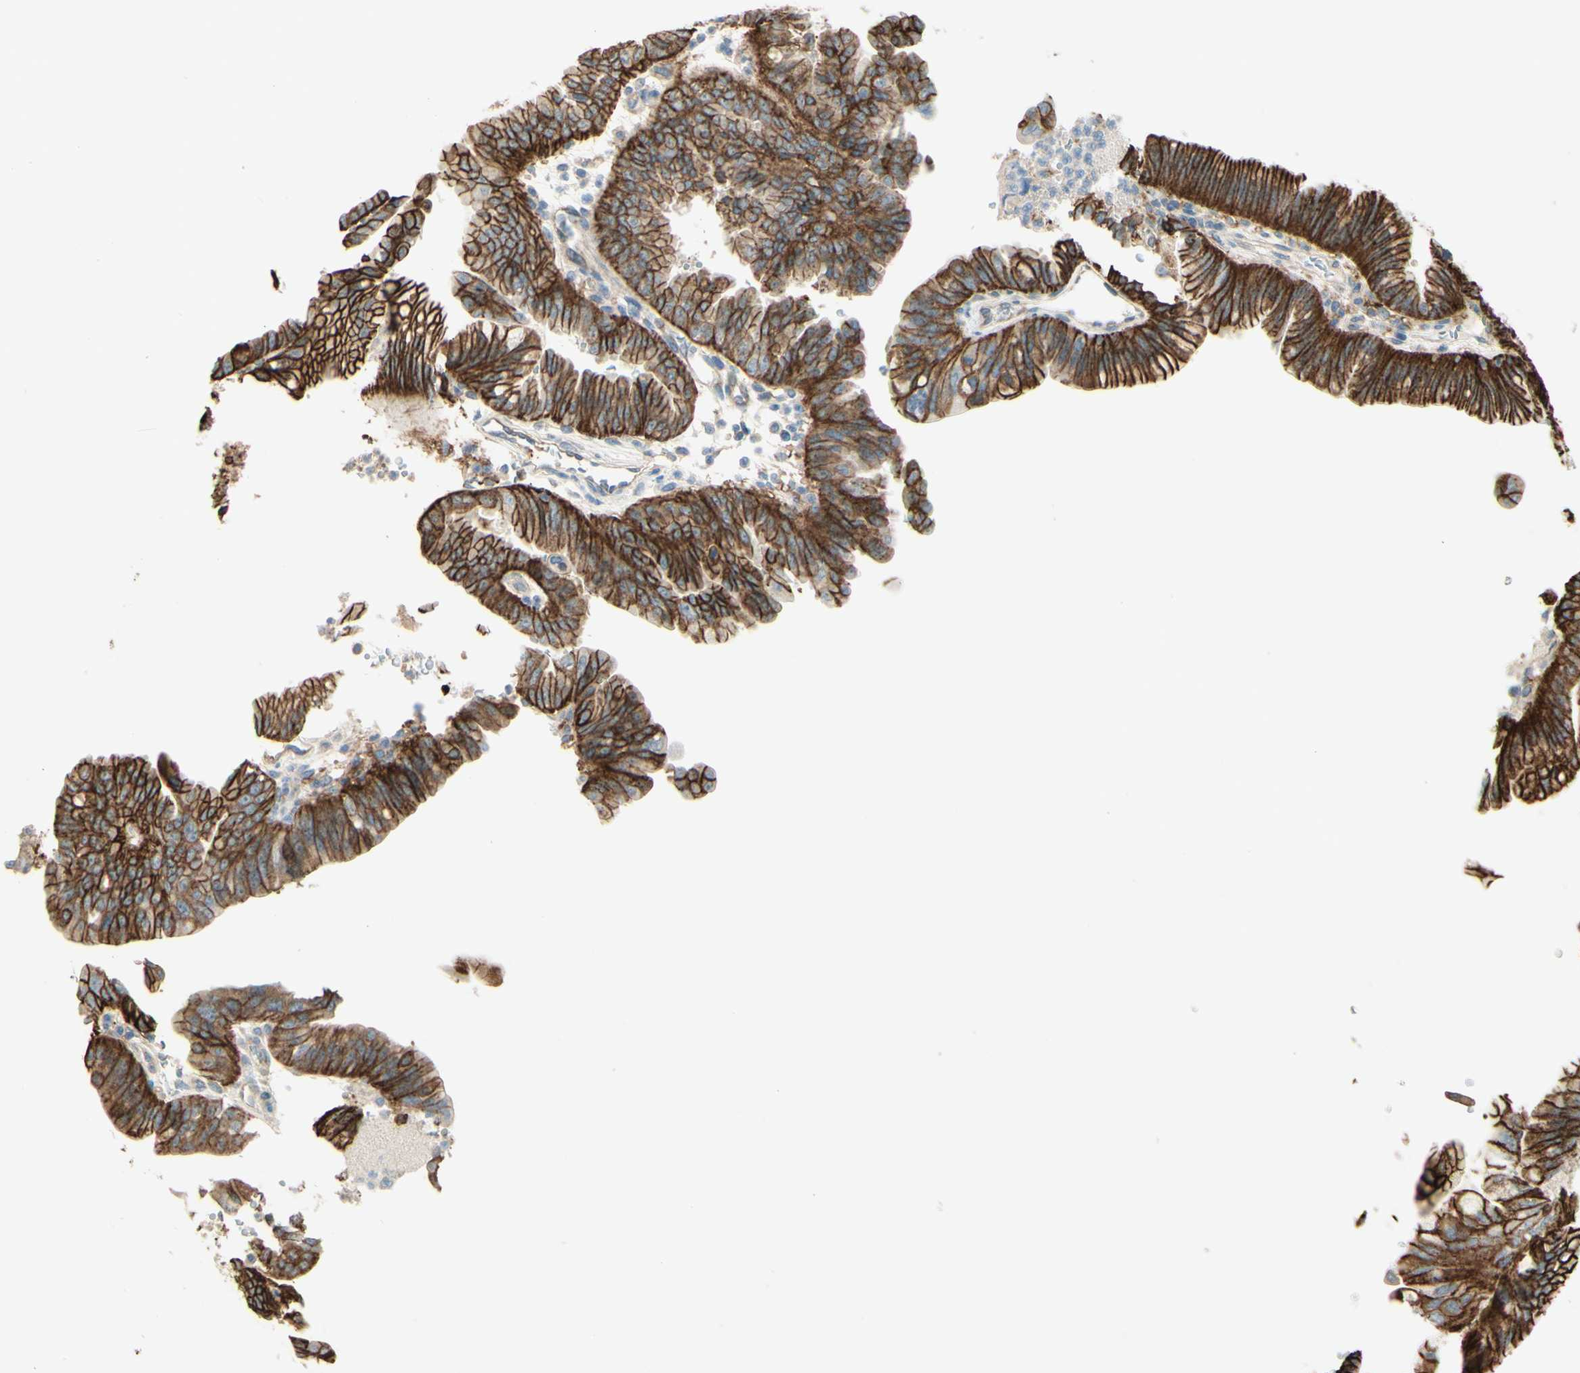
{"staining": {"intensity": "moderate", "quantity": ">75%", "location": "cytoplasmic/membranous"}, "tissue": "pancreatic cancer", "cell_type": "Tumor cells", "image_type": "cancer", "snomed": [{"axis": "morphology", "description": "Adenocarcinoma, NOS"}, {"axis": "topography", "description": "Pancreas"}], "caption": "Tumor cells display medium levels of moderate cytoplasmic/membranous positivity in approximately >75% of cells in human pancreatic adenocarcinoma.", "gene": "RNF149", "patient": {"sex": "male", "age": 70}}